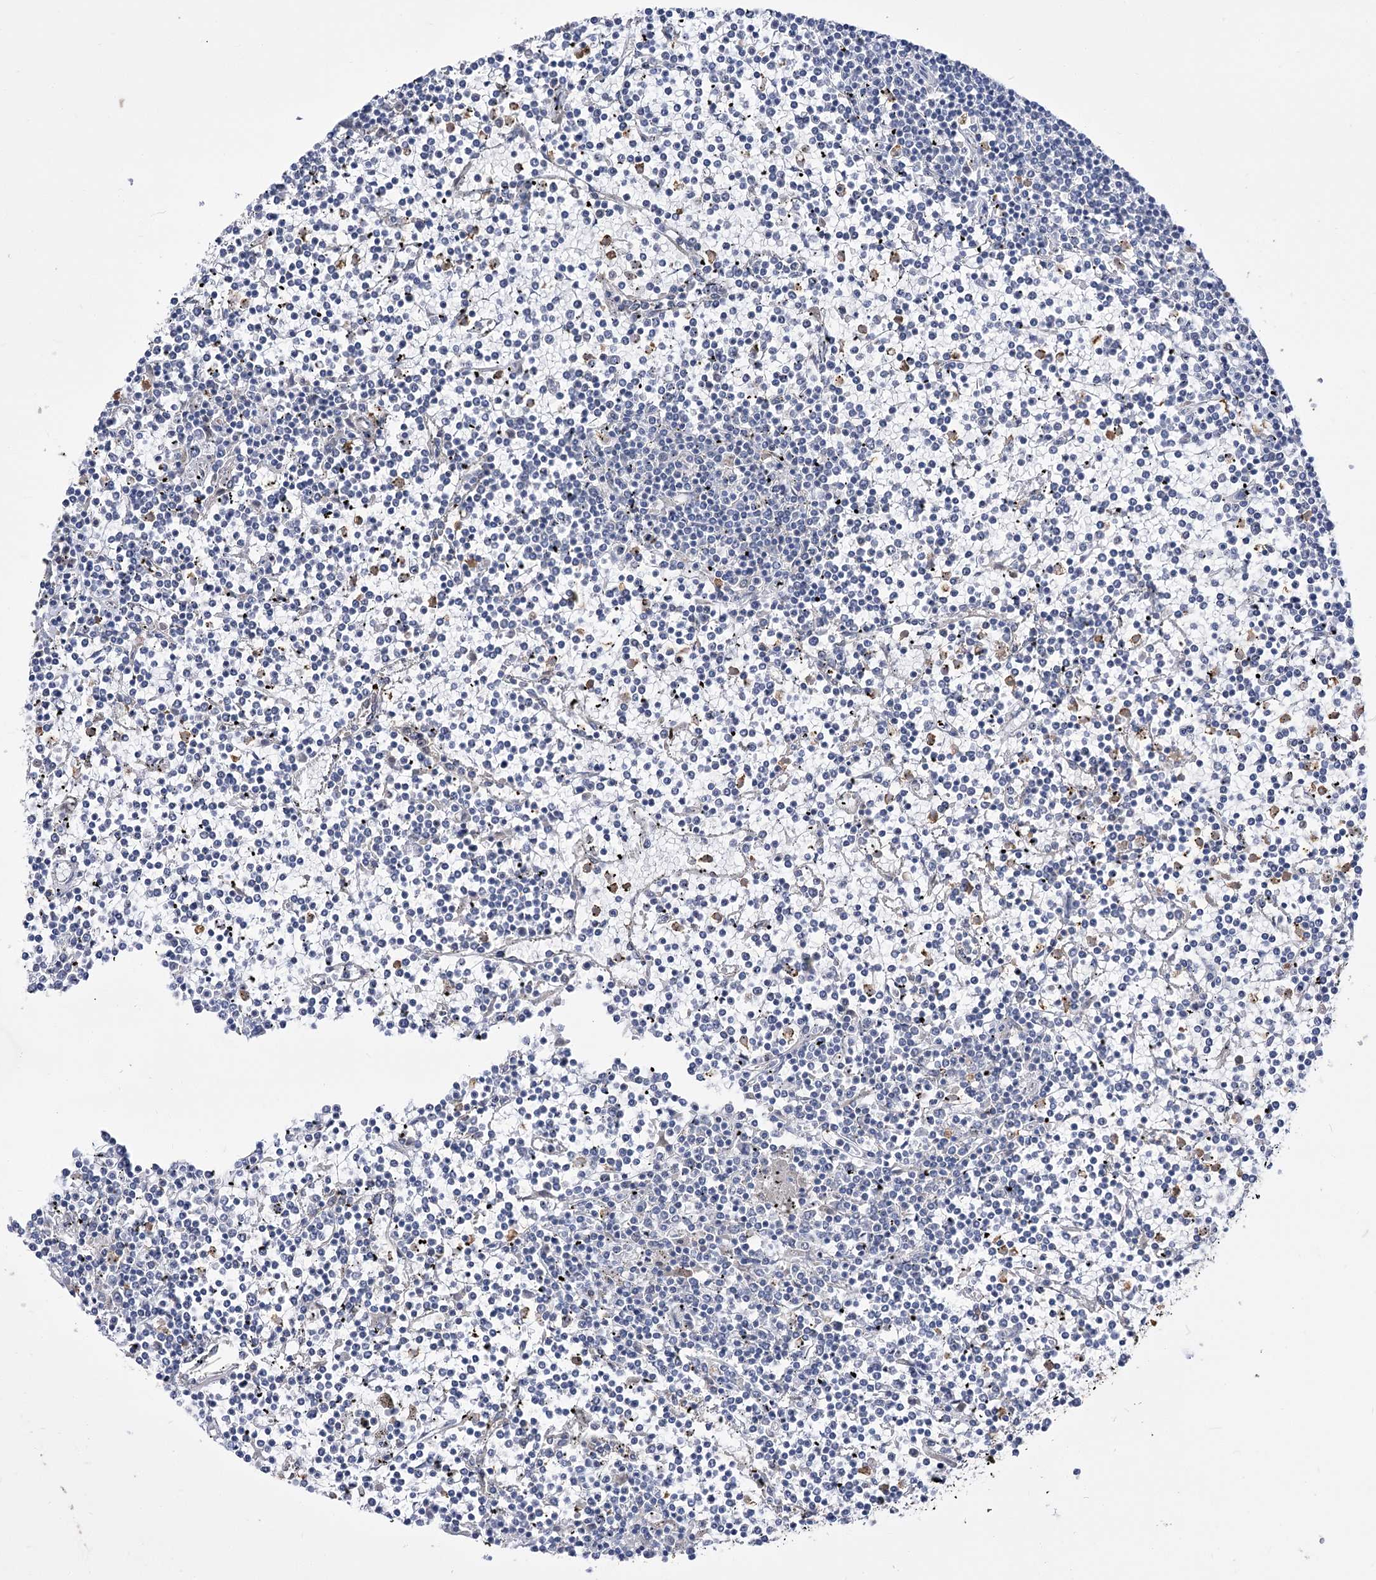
{"staining": {"intensity": "negative", "quantity": "none", "location": "none"}, "tissue": "lymphoma", "cell_type": "Tumor cells", "image_type": "cancer", "snomed": [{"axis": "morphology", "description": "Malignant lymphoma, non-Hodgkin's type, Low grade"}, {"axis": "topography", "description": "Spleen"}], "caption": "An image of lymphoma stained for a protein reveals no brown staining in tumor cells. (DAB (3,3'-diaminobenzidine) IHC, high magnification).", "gene": "SIAE", "patient": {"sex": "female", "age": 19}}